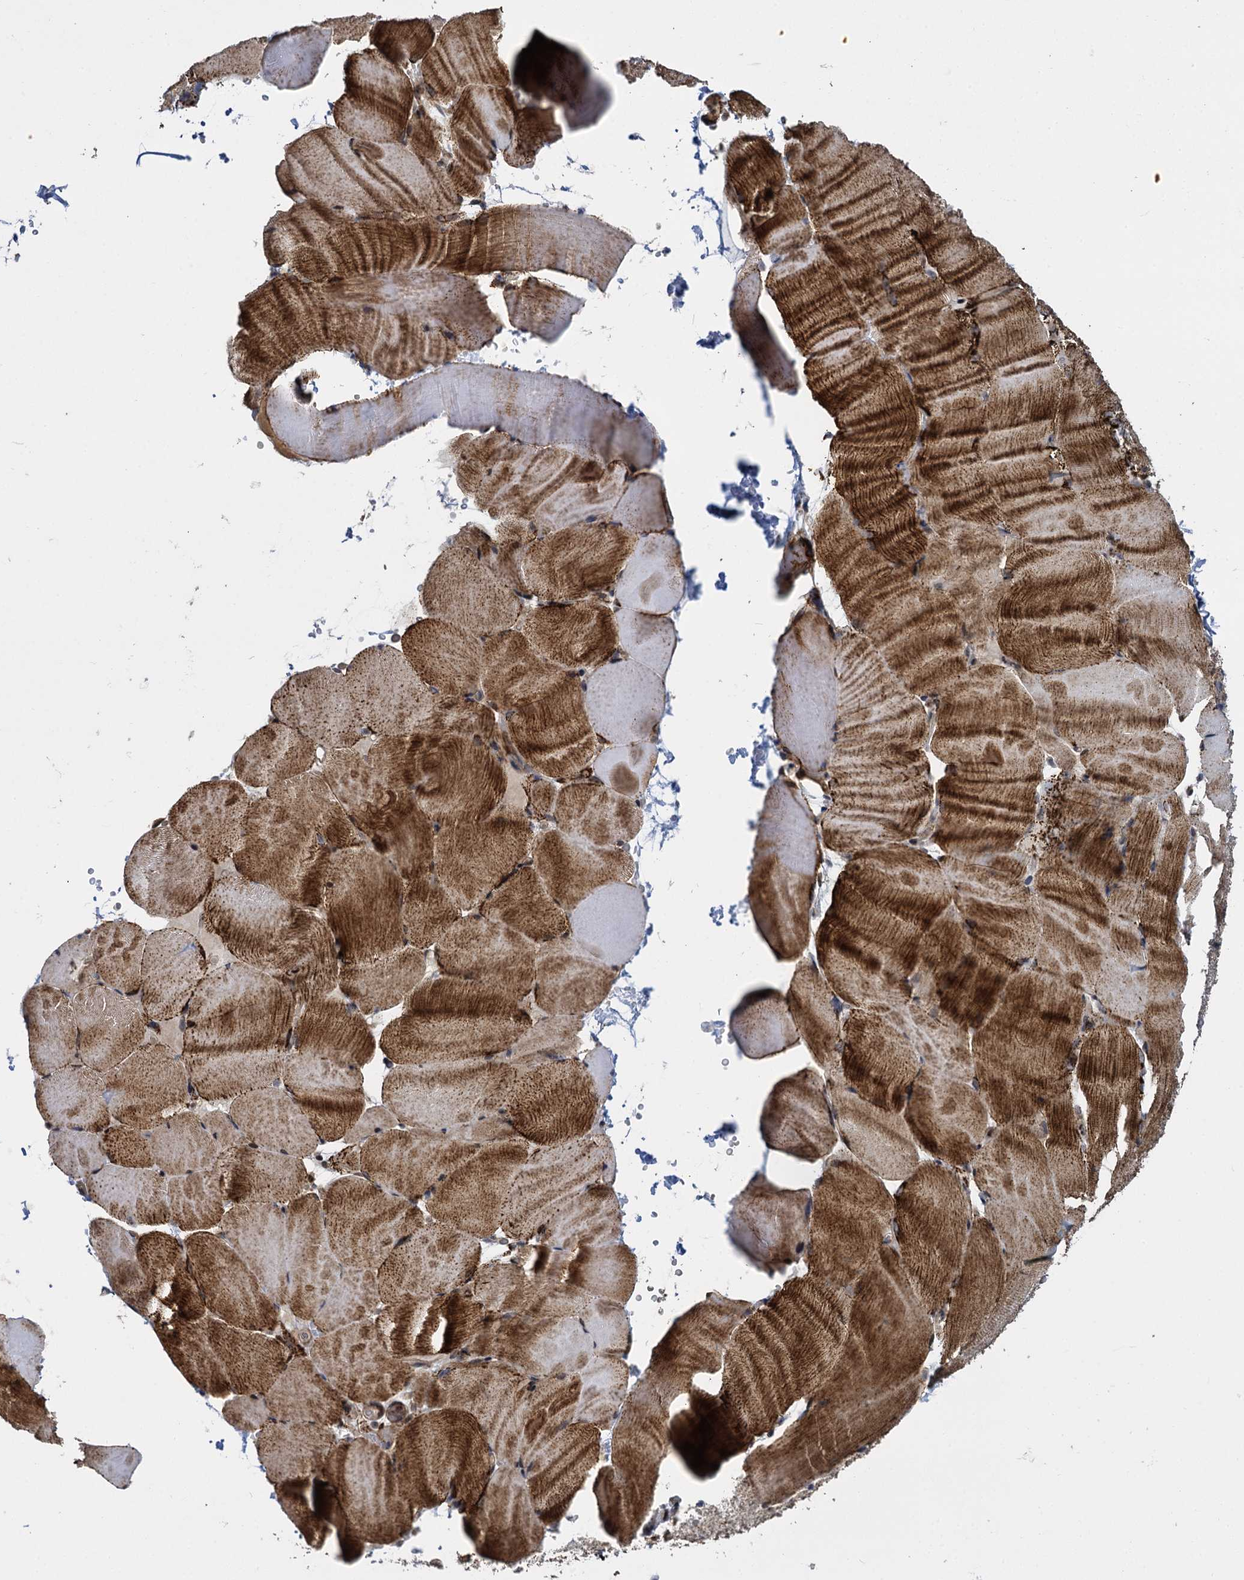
{"staining": {"intensity": "strong", "quantity": ">75%", "location": "cytoplasmic/membranous,nuclear"}, "tissue": "skeletal muscle", "cell_type": "Myocytes", "image_type": "normal", "snomed": [{"axis": "morphology", "description": "Normal tissue, NOS"}, {"axis": "topography", "description": "Skeletal muscle"}, {"axis": "topography", "description": "Parathyroid gland"}], "caption": "Immunohistochemistry histopathology image of normal skeletal muscle: skeletal muscle stained using immunohistochemistry (IHC) exhibits high levels of strong protein expression localized specifically in the cytoplasmic/membranous,nuclear of myocytes, appearing as a cytoplasmic/membranous,nuclear brown color.", "gene": "GAL3ST4", "patient": {"sex": "female", "age": 37}}